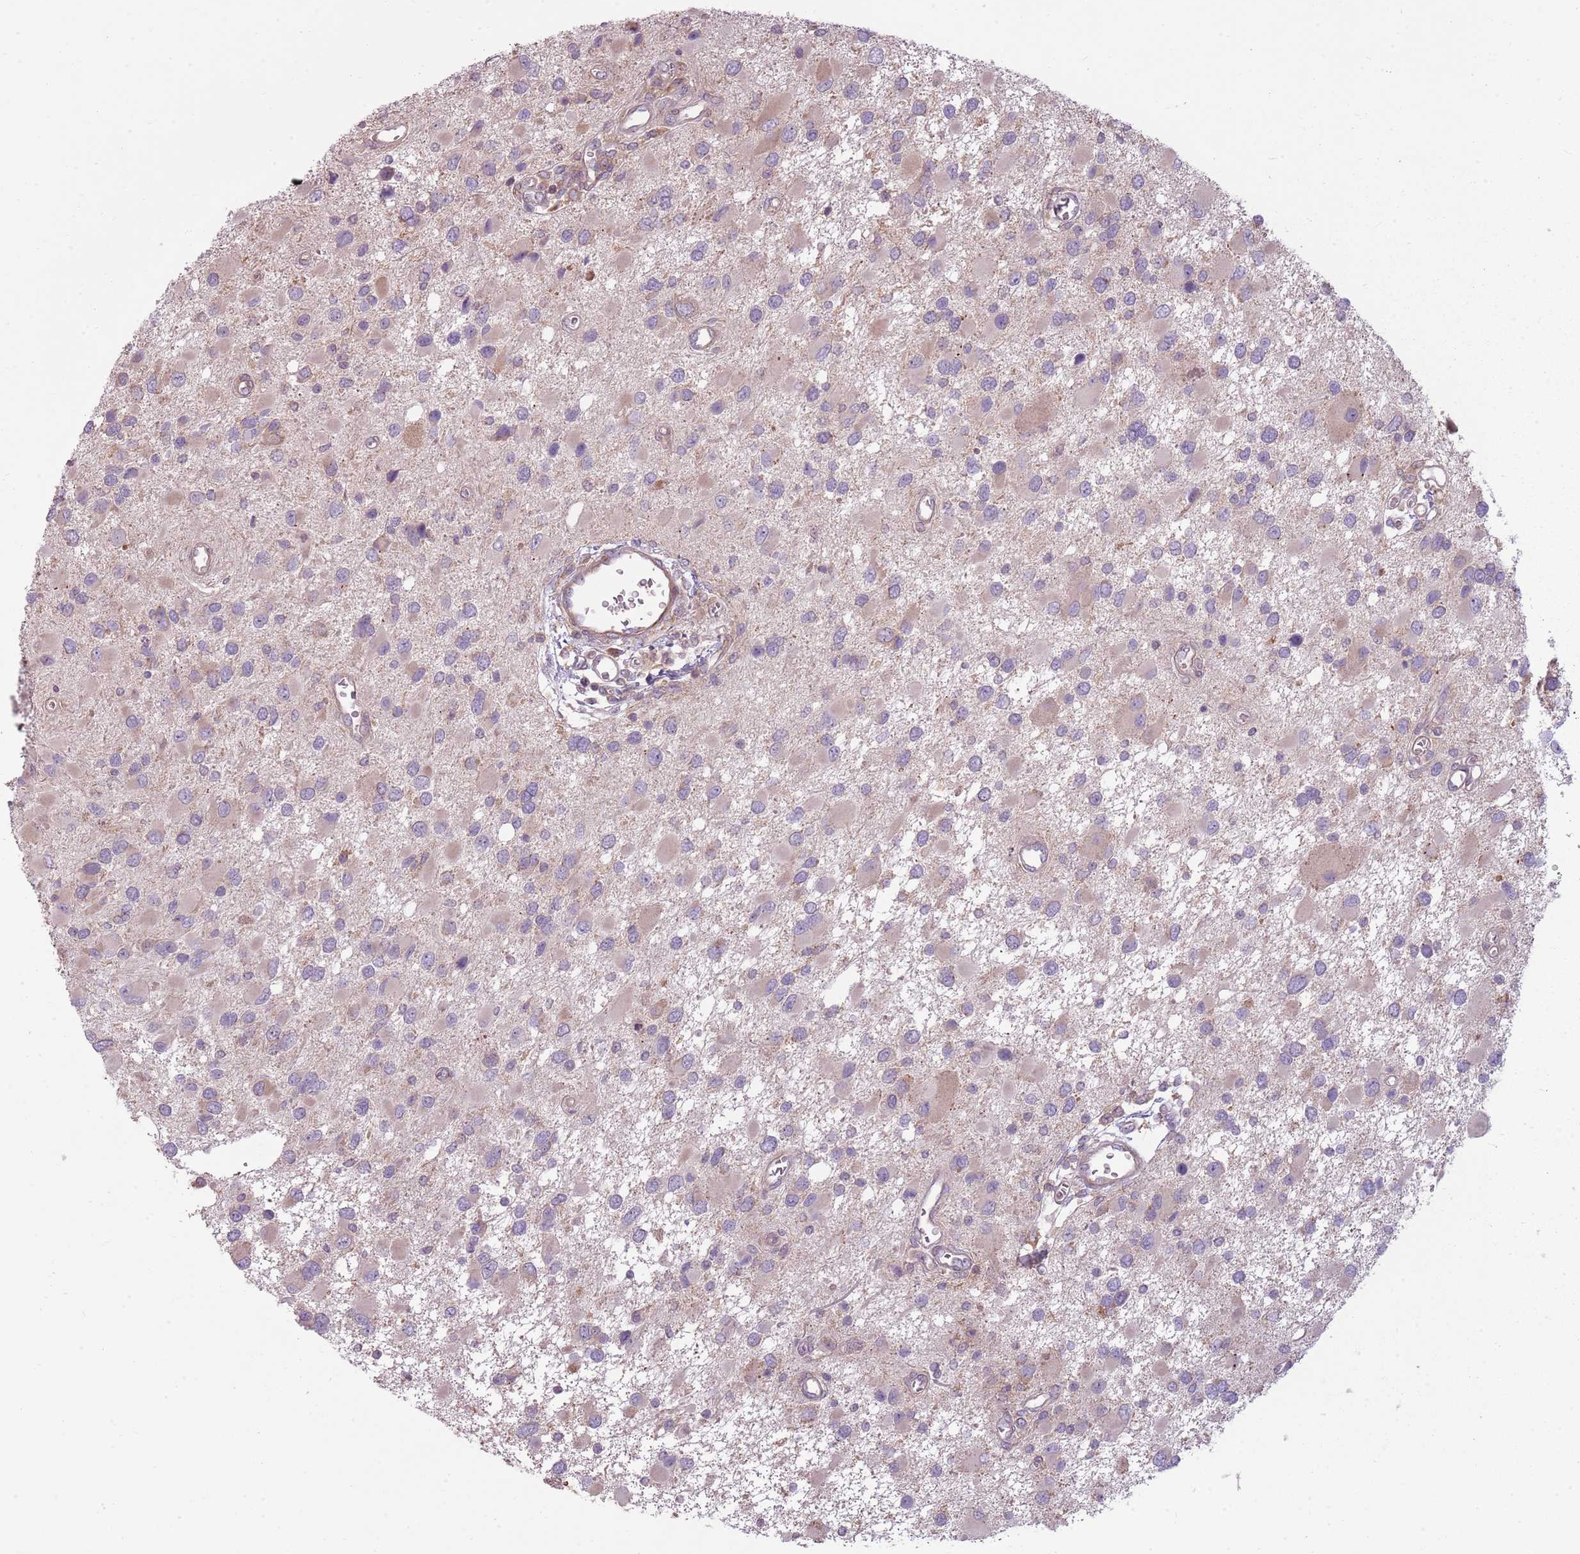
{"staining": {"intensity": "weak", "quantity": "<25%", "location": "cytoplasmic/membranous"}, "tissue": "glioma", "cell_type": "Tumor cells", "image_type": "cancer", "snomed": [{"axis": "morphology", "description": "Glioma, malignant, High grade"}, {"axis": "topography", "description": "Brain"}], "caption": "A high-resolution photomicrograph shows immunohistochemistry staining of high-grade glioma (malignant), which reveals no significant expression in tumor cells. (DAB (3,3'-diaminobenzidine) IHC with hematoxylin counter stain).", "gene": "RPL21", "patient": {"sex": "male", "age": 53}}